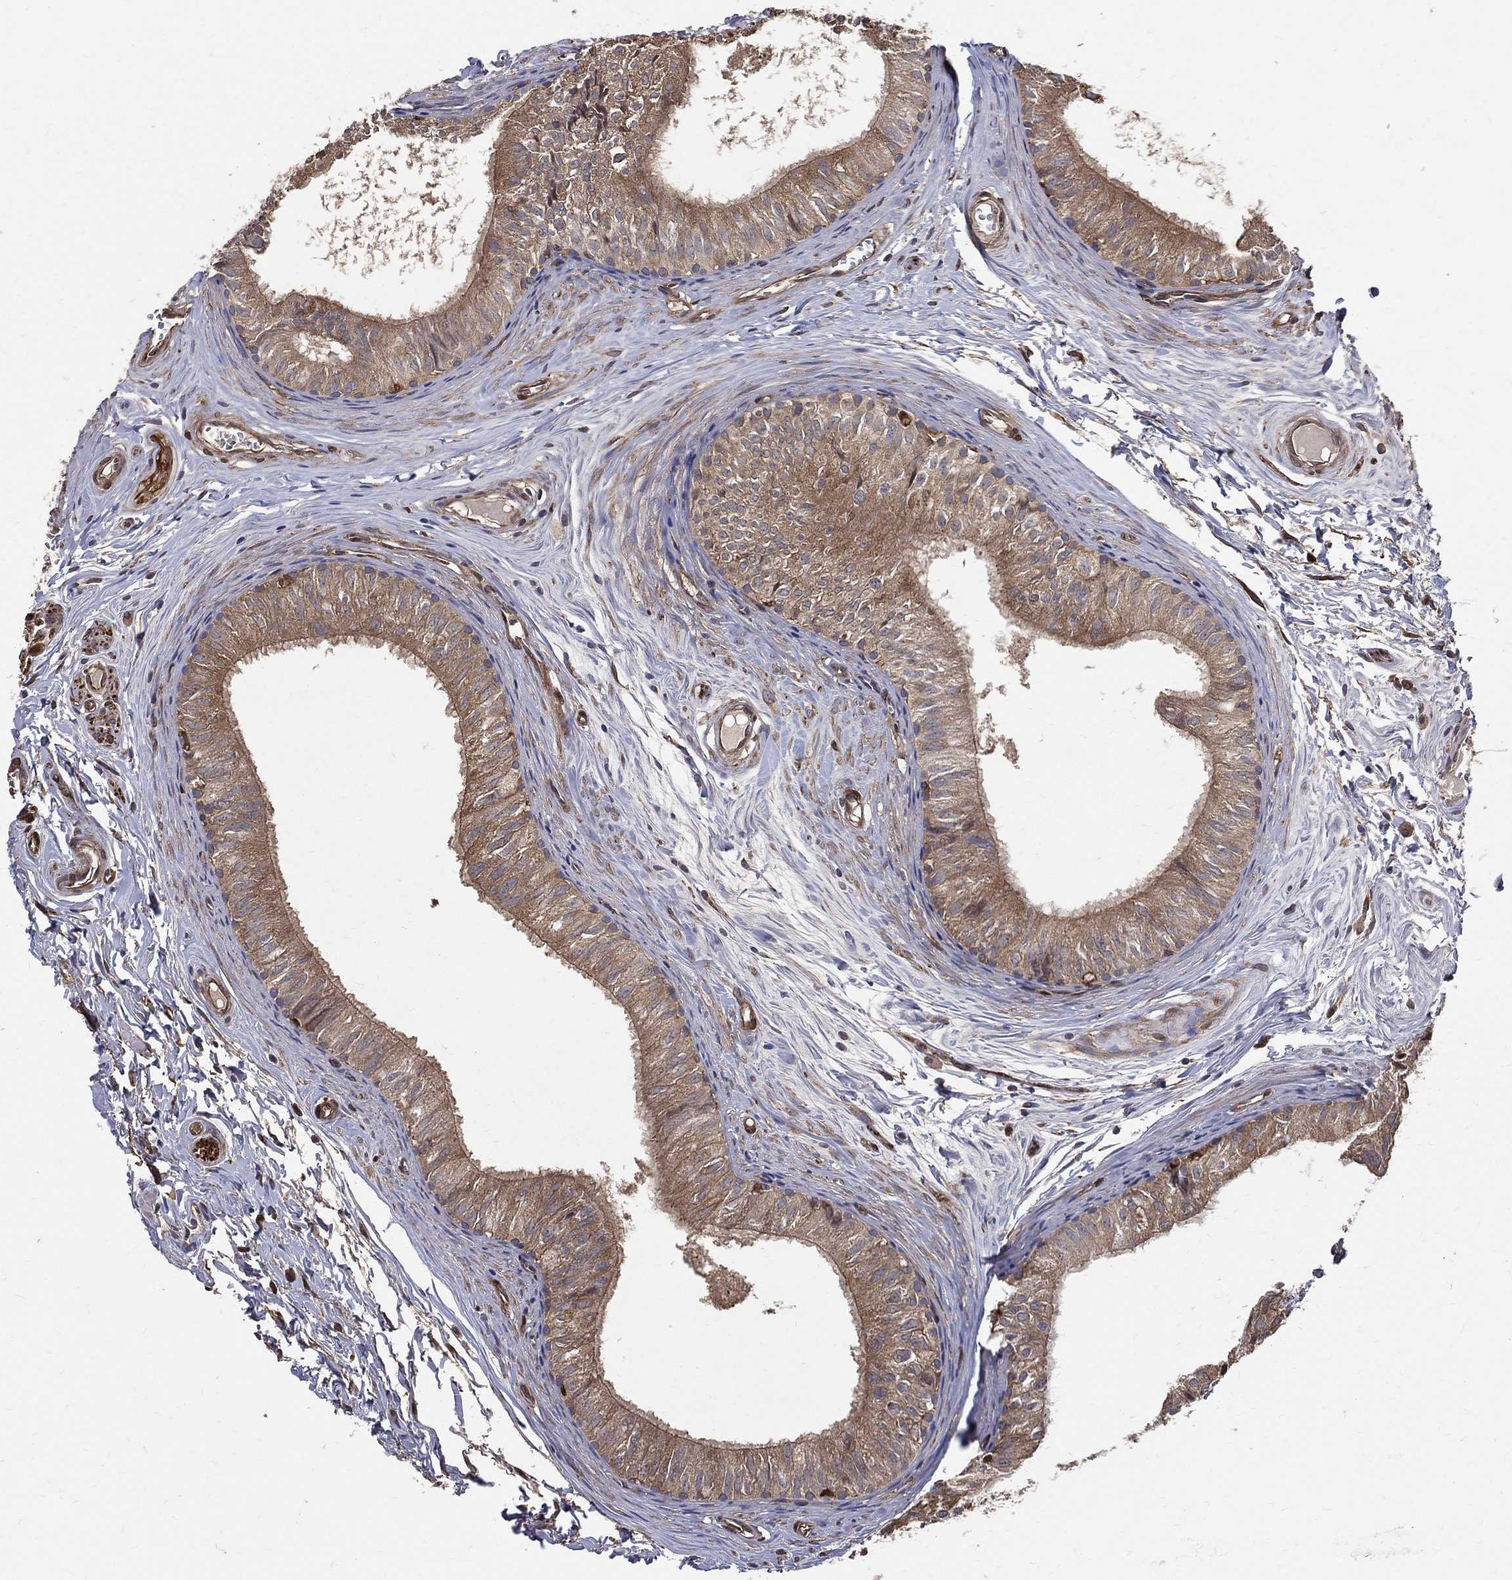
{"staining": {"intensity": "weak", "quantity": "25%-75%", "location": "cytoplasmic/membranous"}, "tissue": "epididymis", "cell_type": "Glandular cells", "image_type": "normal", "snomed": [{"axis": "morphology", "description": "Normal tissue, NOS"}, {"axis": "topography", "description": "Epididymis"}], "caption": "Unremarkable epididymis demonstrates weak cytoplasmic/membranous staining in about 25%-75% of glandular cells.", "gene": "DPYSL2", "patient": {"sex": "male", "age": 52}}